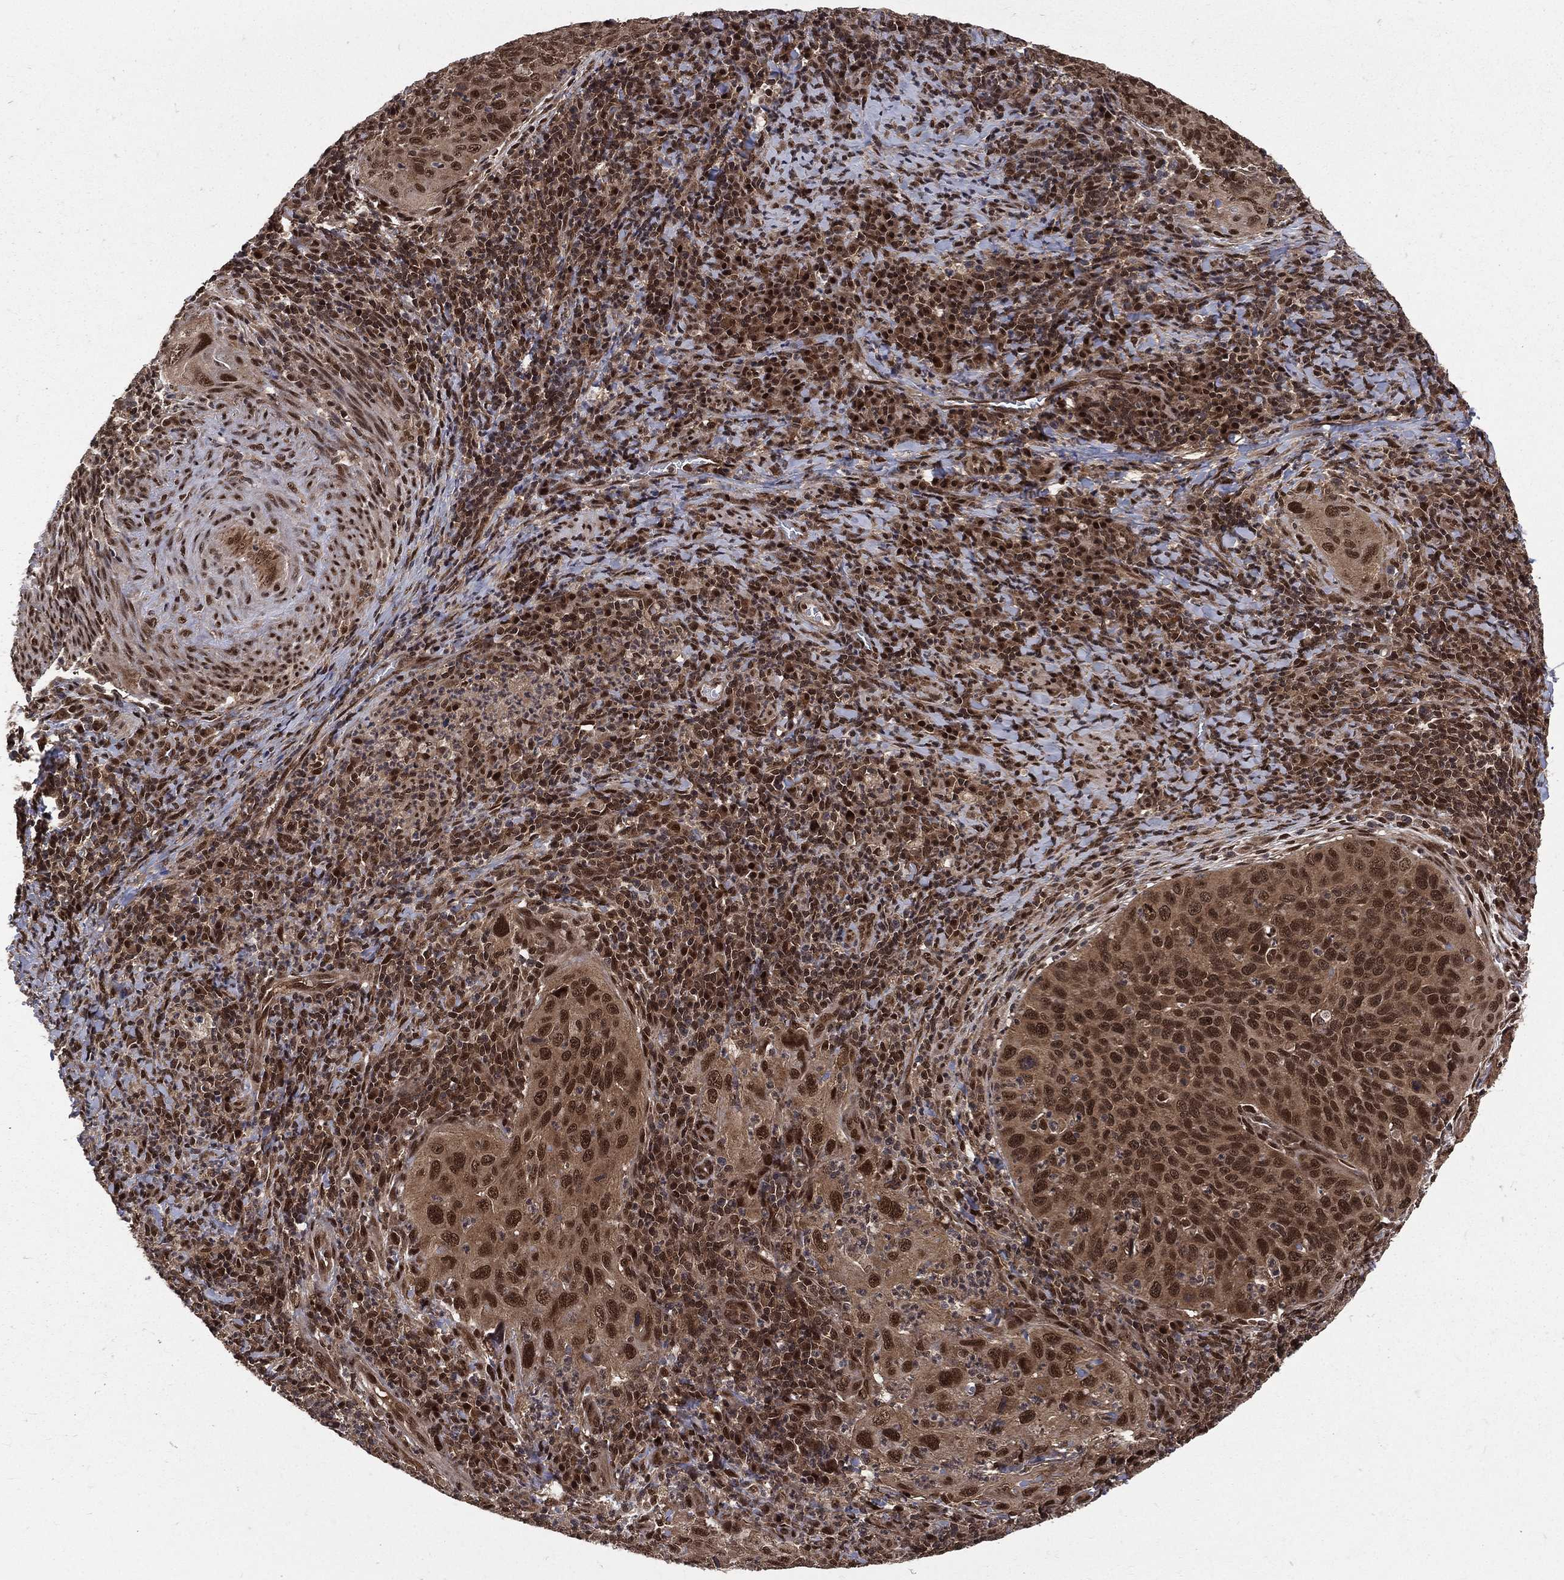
{"staining": {"intensity": "moderate", "quantity": ">75%", "location": "cytoplasmic/membranous,nuclear"}, "tissue": "cervical cancer", "cell_type": "Tumor cells", "image_type": "cancer", "snomed": [{"axis": "morphology", "description": "Squamous cell carcinoma, NOS"}, {"axis": "topography", "description": "Cervix"}], "caption": "The immunohistochemical stain shows moderate cytoplasmic/membranous and nuclear positivity in tumor cells of cervical squamous cell carcinoma tissue.", "gene": "COPS4", "patient": {"sex": "female", "age": 26}}